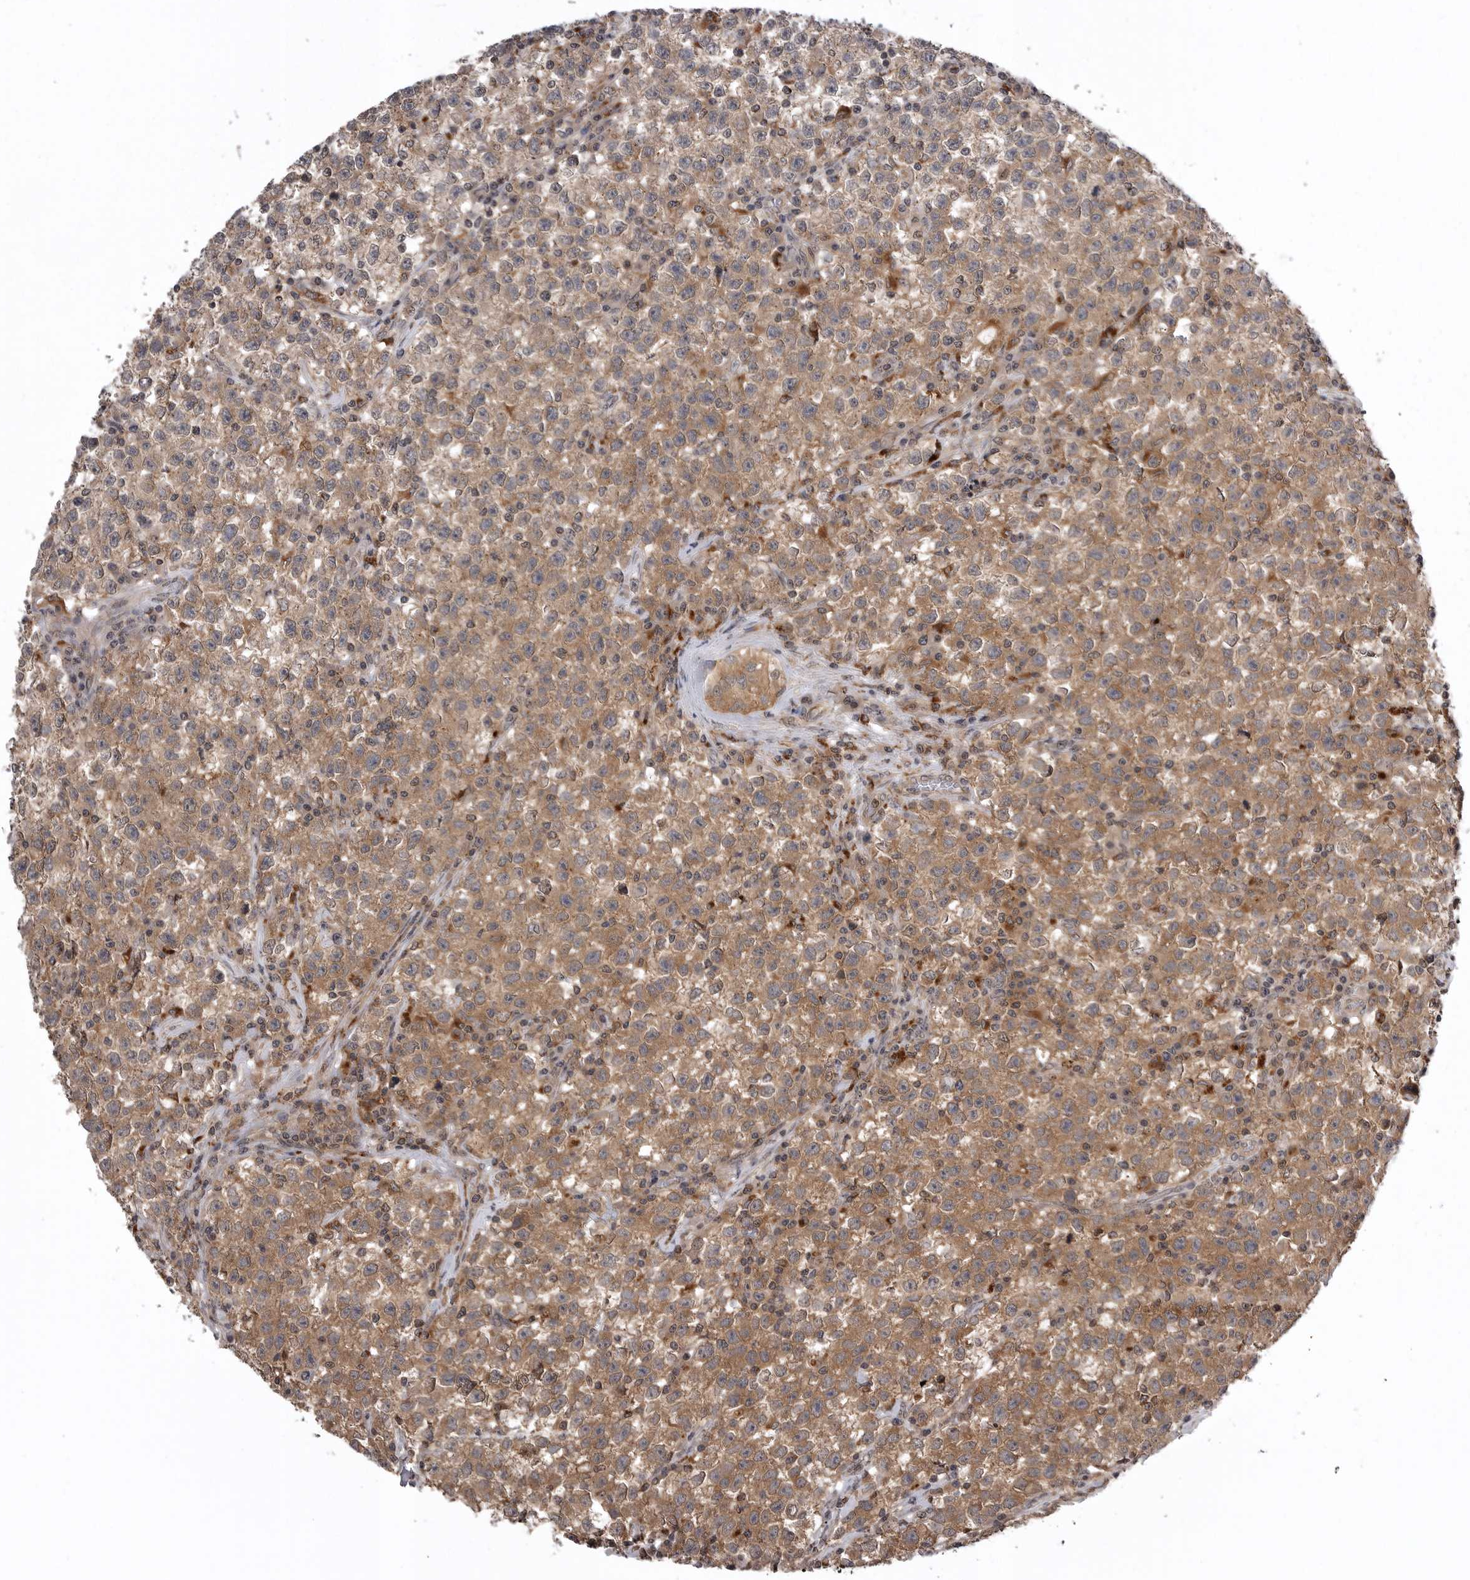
{"staining": {"intensity": "moderate", "quantity": ">75%", "location": "cytoplasmic/membranous"}, "tissue": "testis cancer", "cell_type": "Tumor cells", "image_type": "cancer", "snomed": [{"axis": "morphology", "description": "Seminoma, NOS"}, {"axis": "topography", "description": "Testis"}], "caption": "Immunohistochemistry (DAB (3,3'-diaminobenzidine)) staining of human testis cancer shows moderate cytoplasmic/membranous protein staining in approximately >75% of tumor cells. The staining was performed using DAB (3,3'-diaminobenzidine) to visualize the protein expression in brown, while the nuclei were stained in blue with hematoxylin (Magnification: 20x).", "gene": "AOAH", "patient": {"sex": "male", "age": 22}}